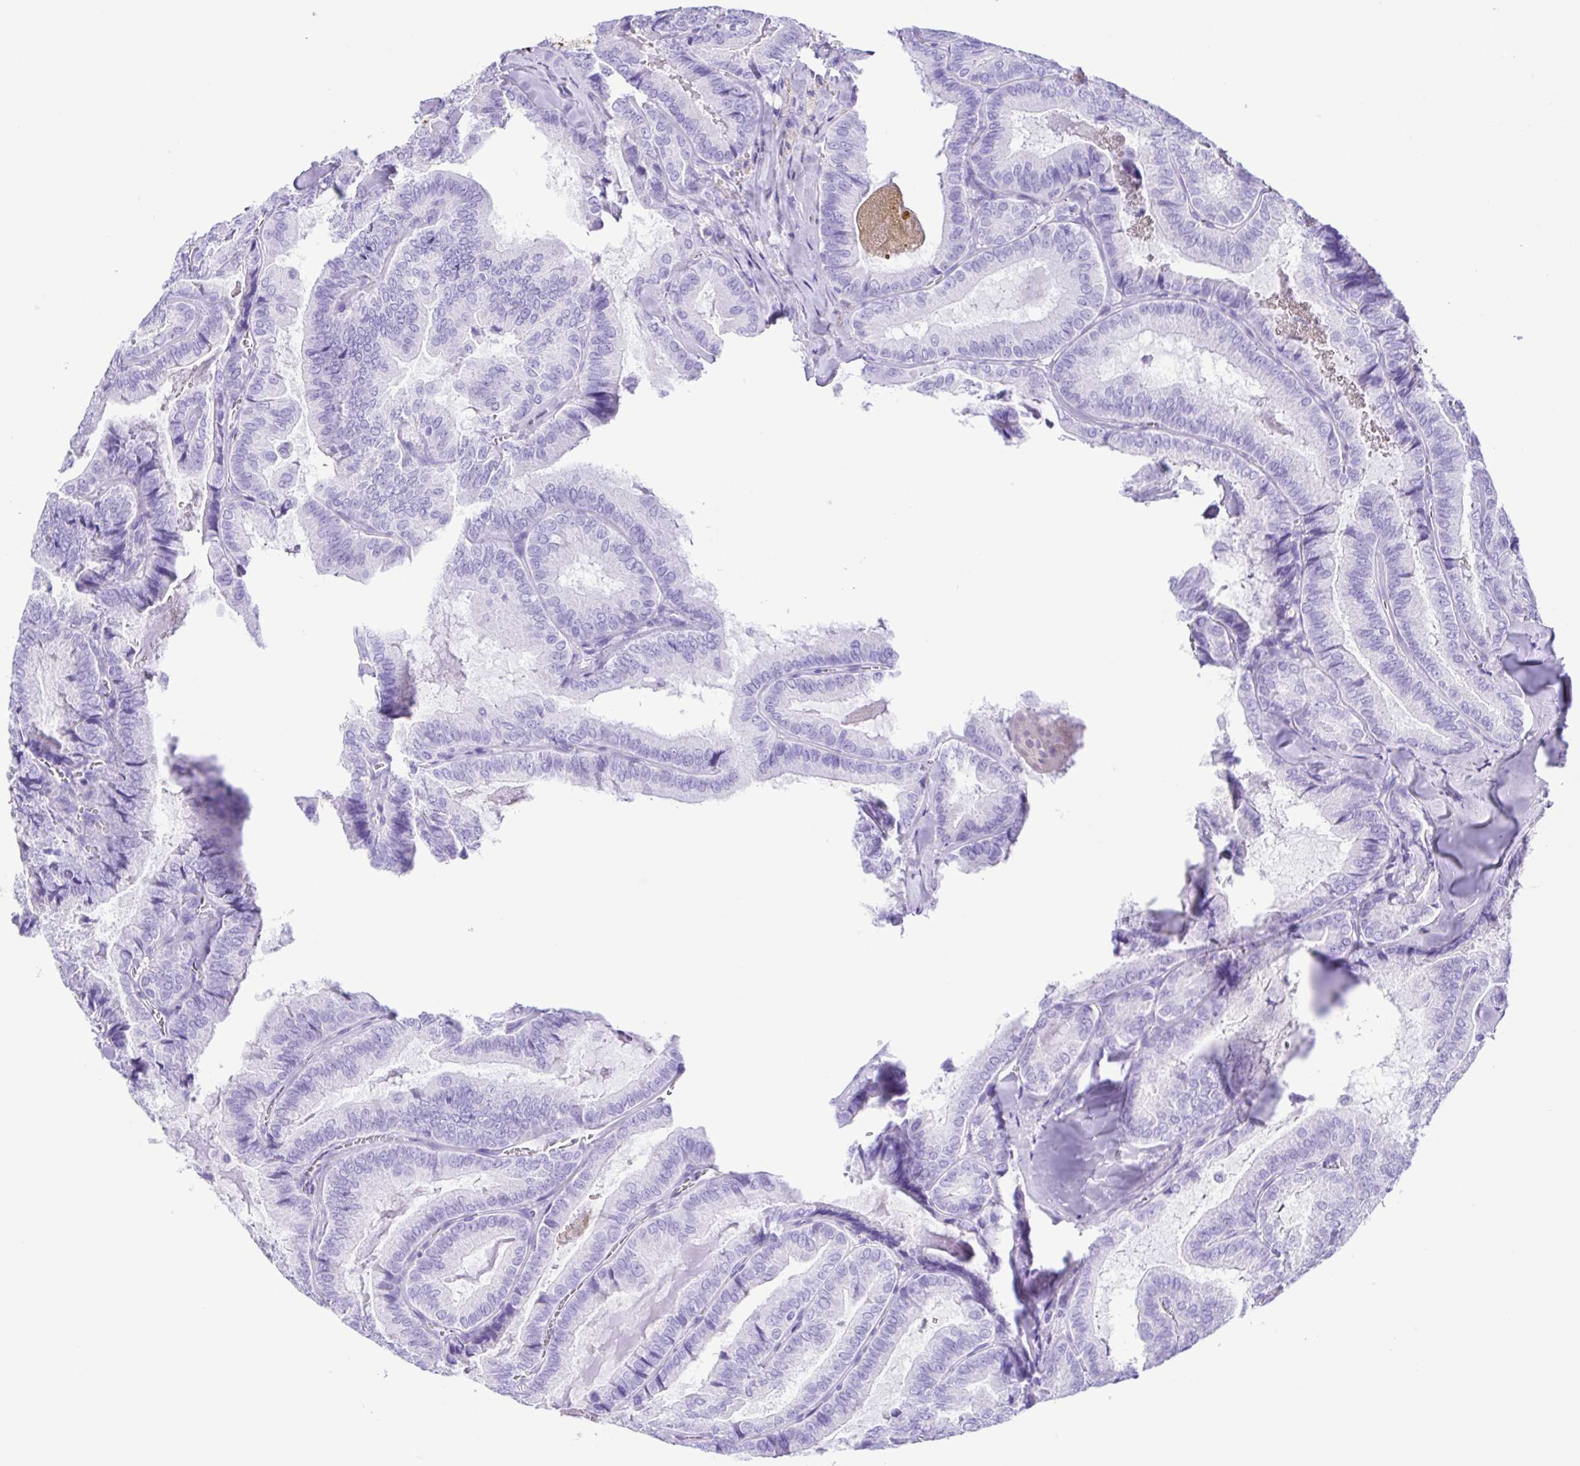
{"staining": {"intensity": "negative", "quantity": "none", "location": "none"}, "tissue": "thyroid cancer", "cell_type": "Tumor cells", "image_type": "cancer", "snomed": [{"axis": "morphology", "description": "Papillary adenocarcinoma, NOS"}, {"axis": "topography", "description": "Thyroid gland"}], "caption": "This image is of thyroid papillary adenocarcinoma stained with IHC to label a protein in brown with the nuclei are counter-stained blue. There is no expression in tumor cells.", "gene": "ERP27", "patient": {"sex": "female", "age": 75}}